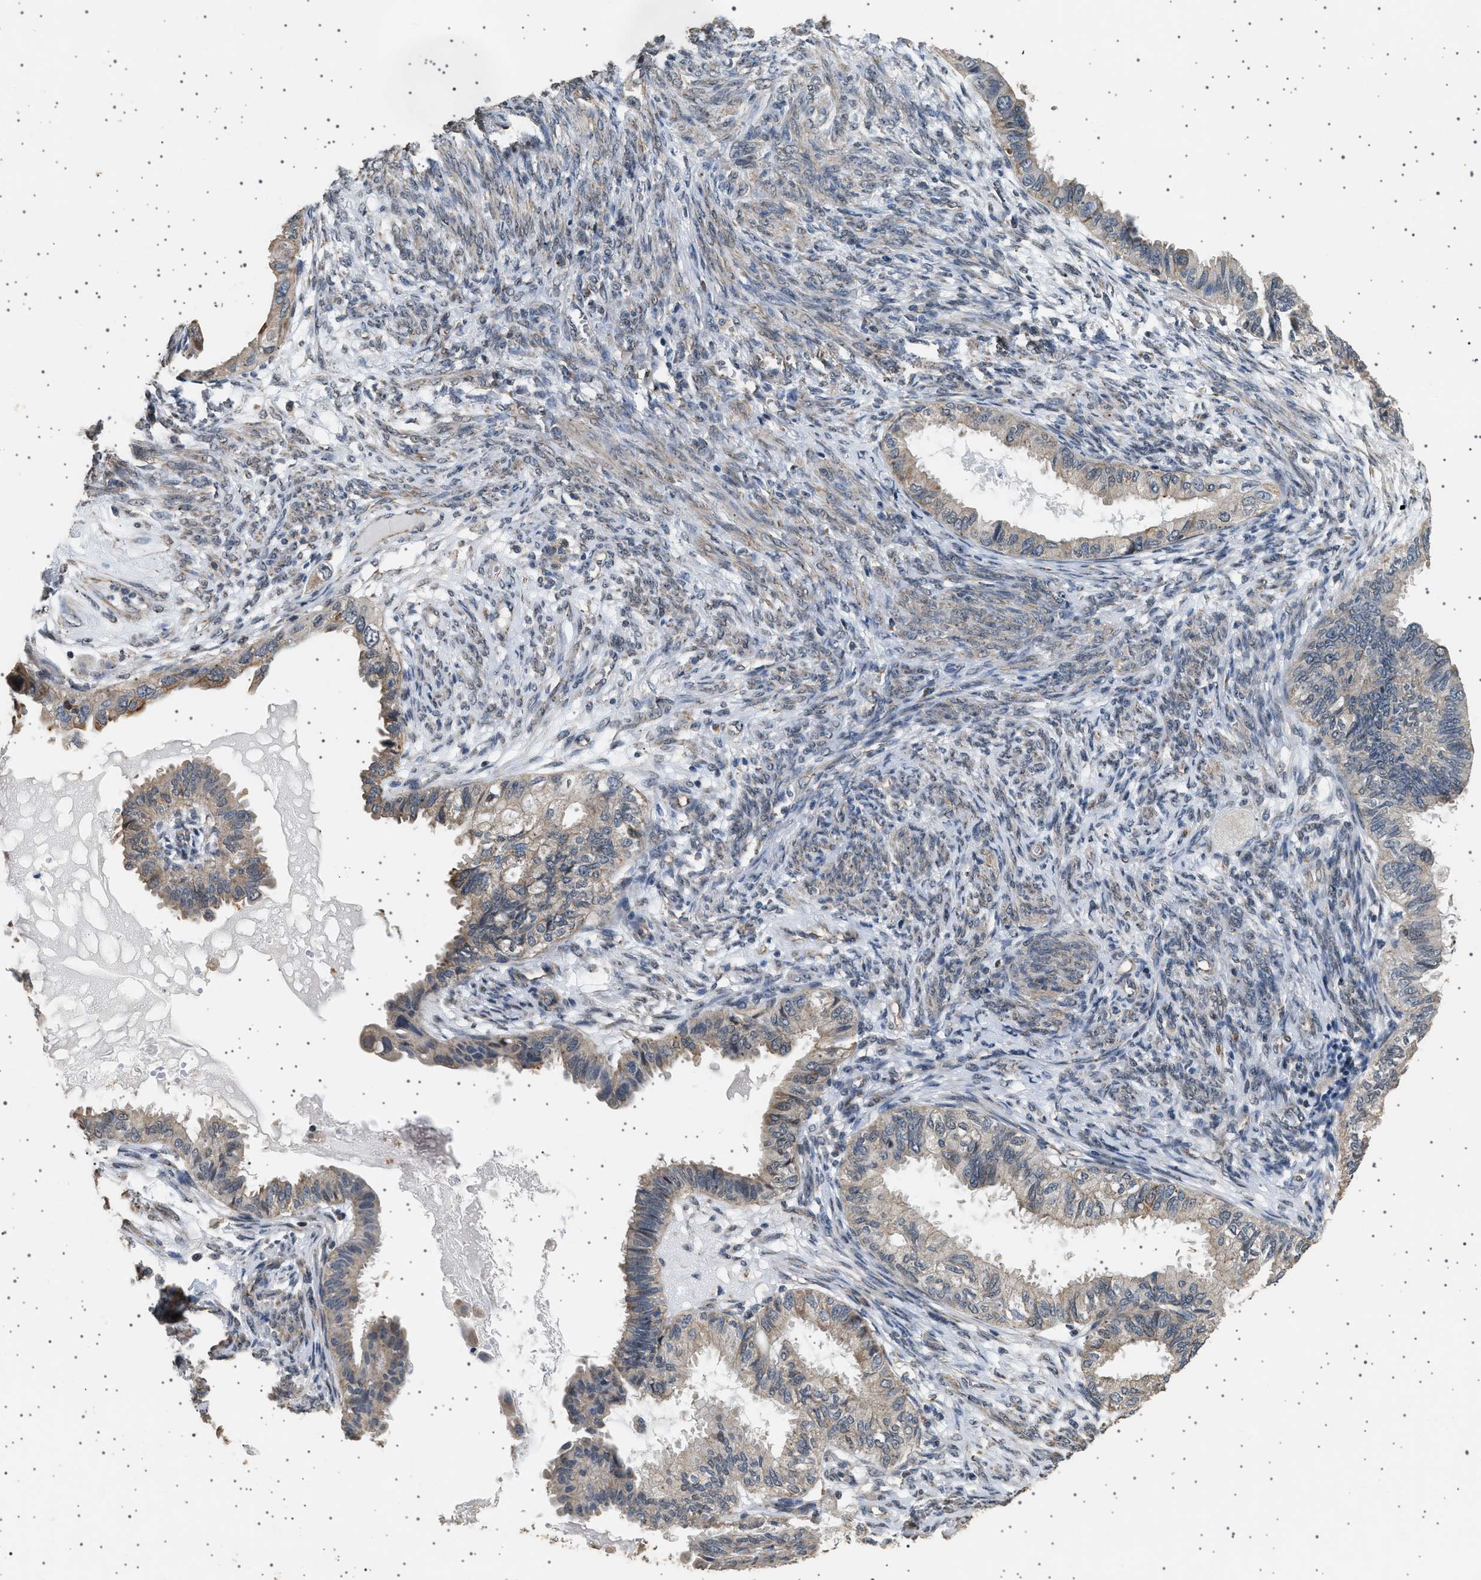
{"staining": {"intensity": "weak", "quantity": "25%-75%", "location": "cytoplasmic/membranous"}, "tissue": "cervical cancer", "cell_type": "Tumor cells", "image_type": "cancer", "snomed": [{"axis": "morphology", "description": "Normal tissue, NOS"}, {"axis": "morphology", "description": "Adenocarcinoma, NOS"}, {"axis": "topography", "description": "Cervix"}, {"axis": "topography", "description": "Endometrium"}], "caption": "Human cervical adenocarcinoma stained with a protein marker displays weak staining in tumor cells.", "gene": "KCNA4", "patient": {"sex": "female", "age": 86}}